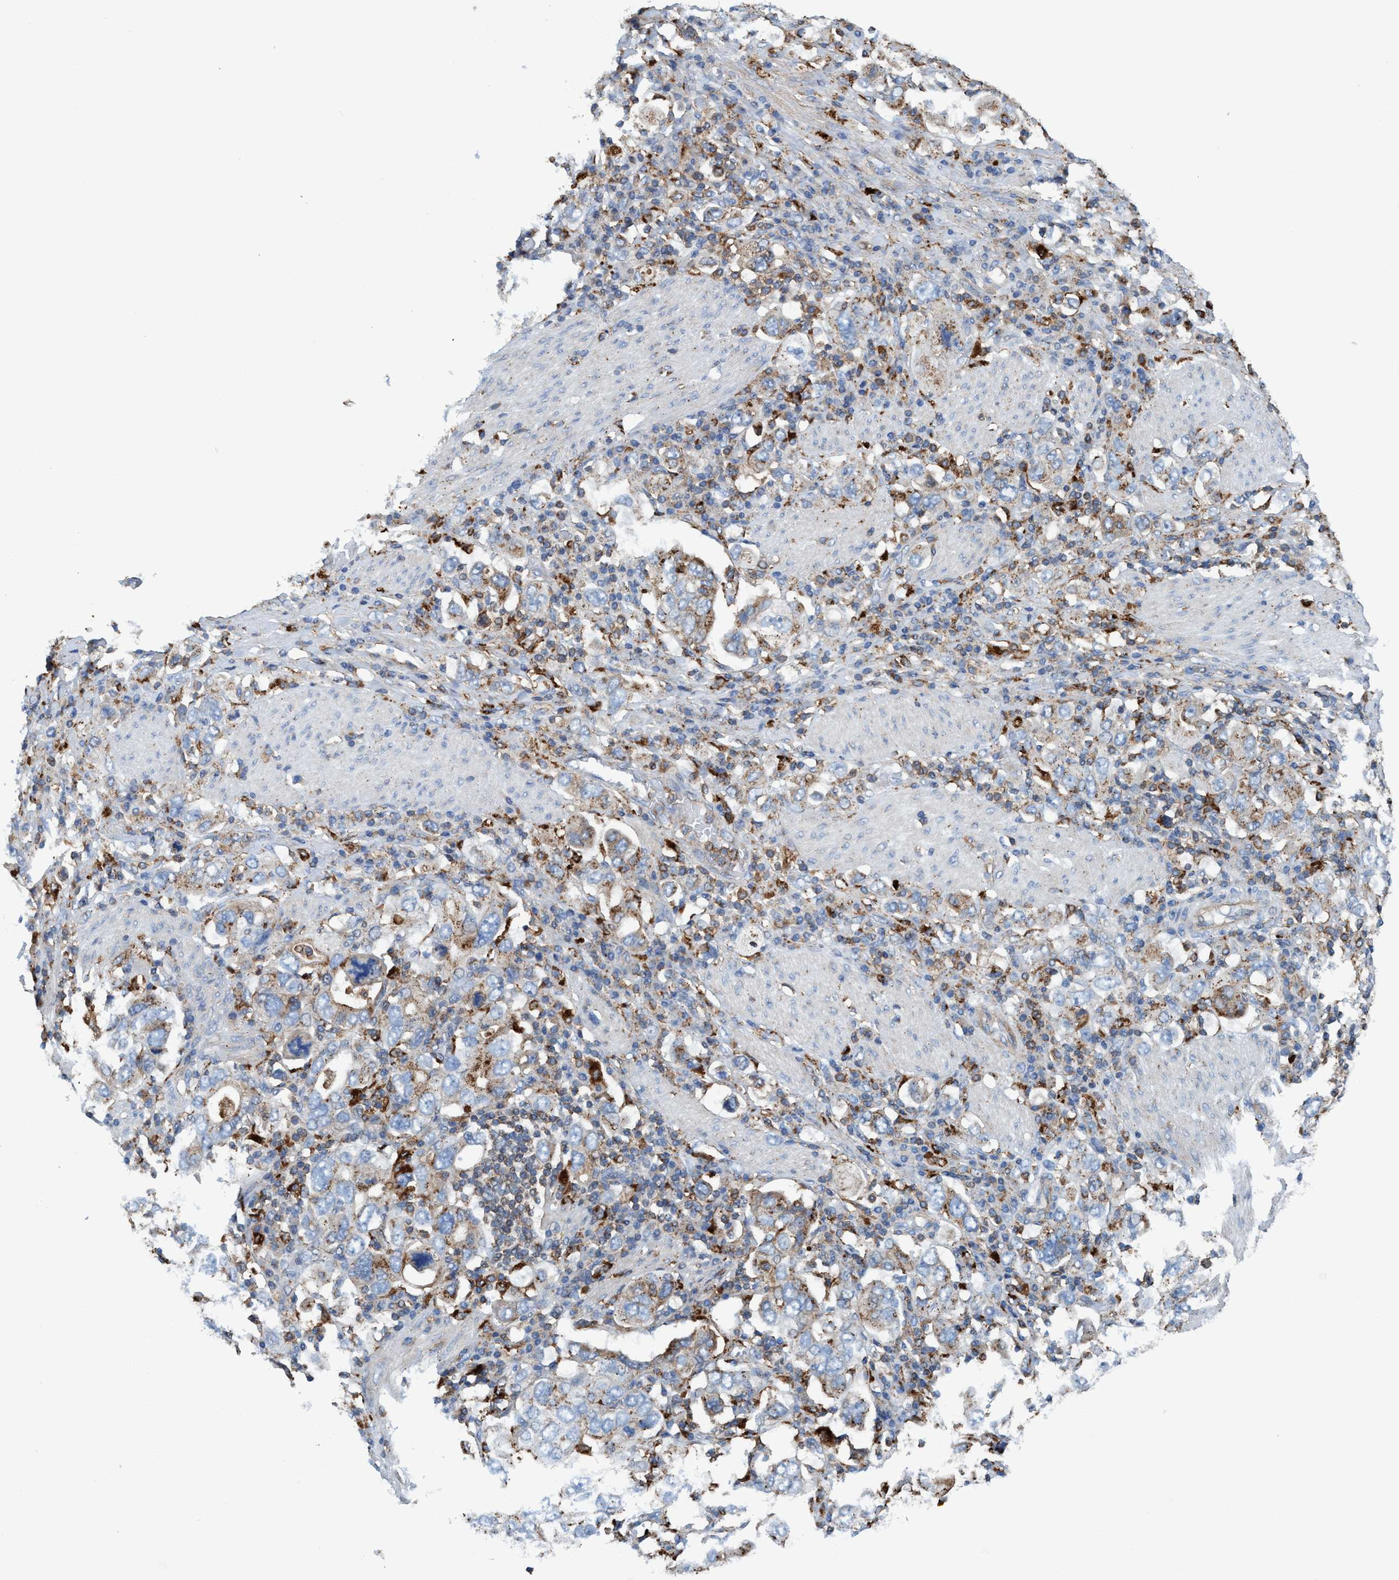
{"staining": {"intensity": "weak", "quantity": "25%-75%", "location": "cytoplasmic/membranous"}, "tissue": "stomach cancer", "cell_type": "Tumor cells", "image_type": "cancer", "snomed": [{"axis": "morphology", "description": "Adenocarcinoma, NOS"}, {"axis": "topography", "description": "Stomach, upper"}], "caption": "DAB immunohistochemical staining of human stomach cancer (adenocarcinoma) shows weak cytoplasmic/membranous protein staining in about 25%-75% of tumor cells.", "gene": "TRIM65", "patient": {"sex": "male", "age": 62}}